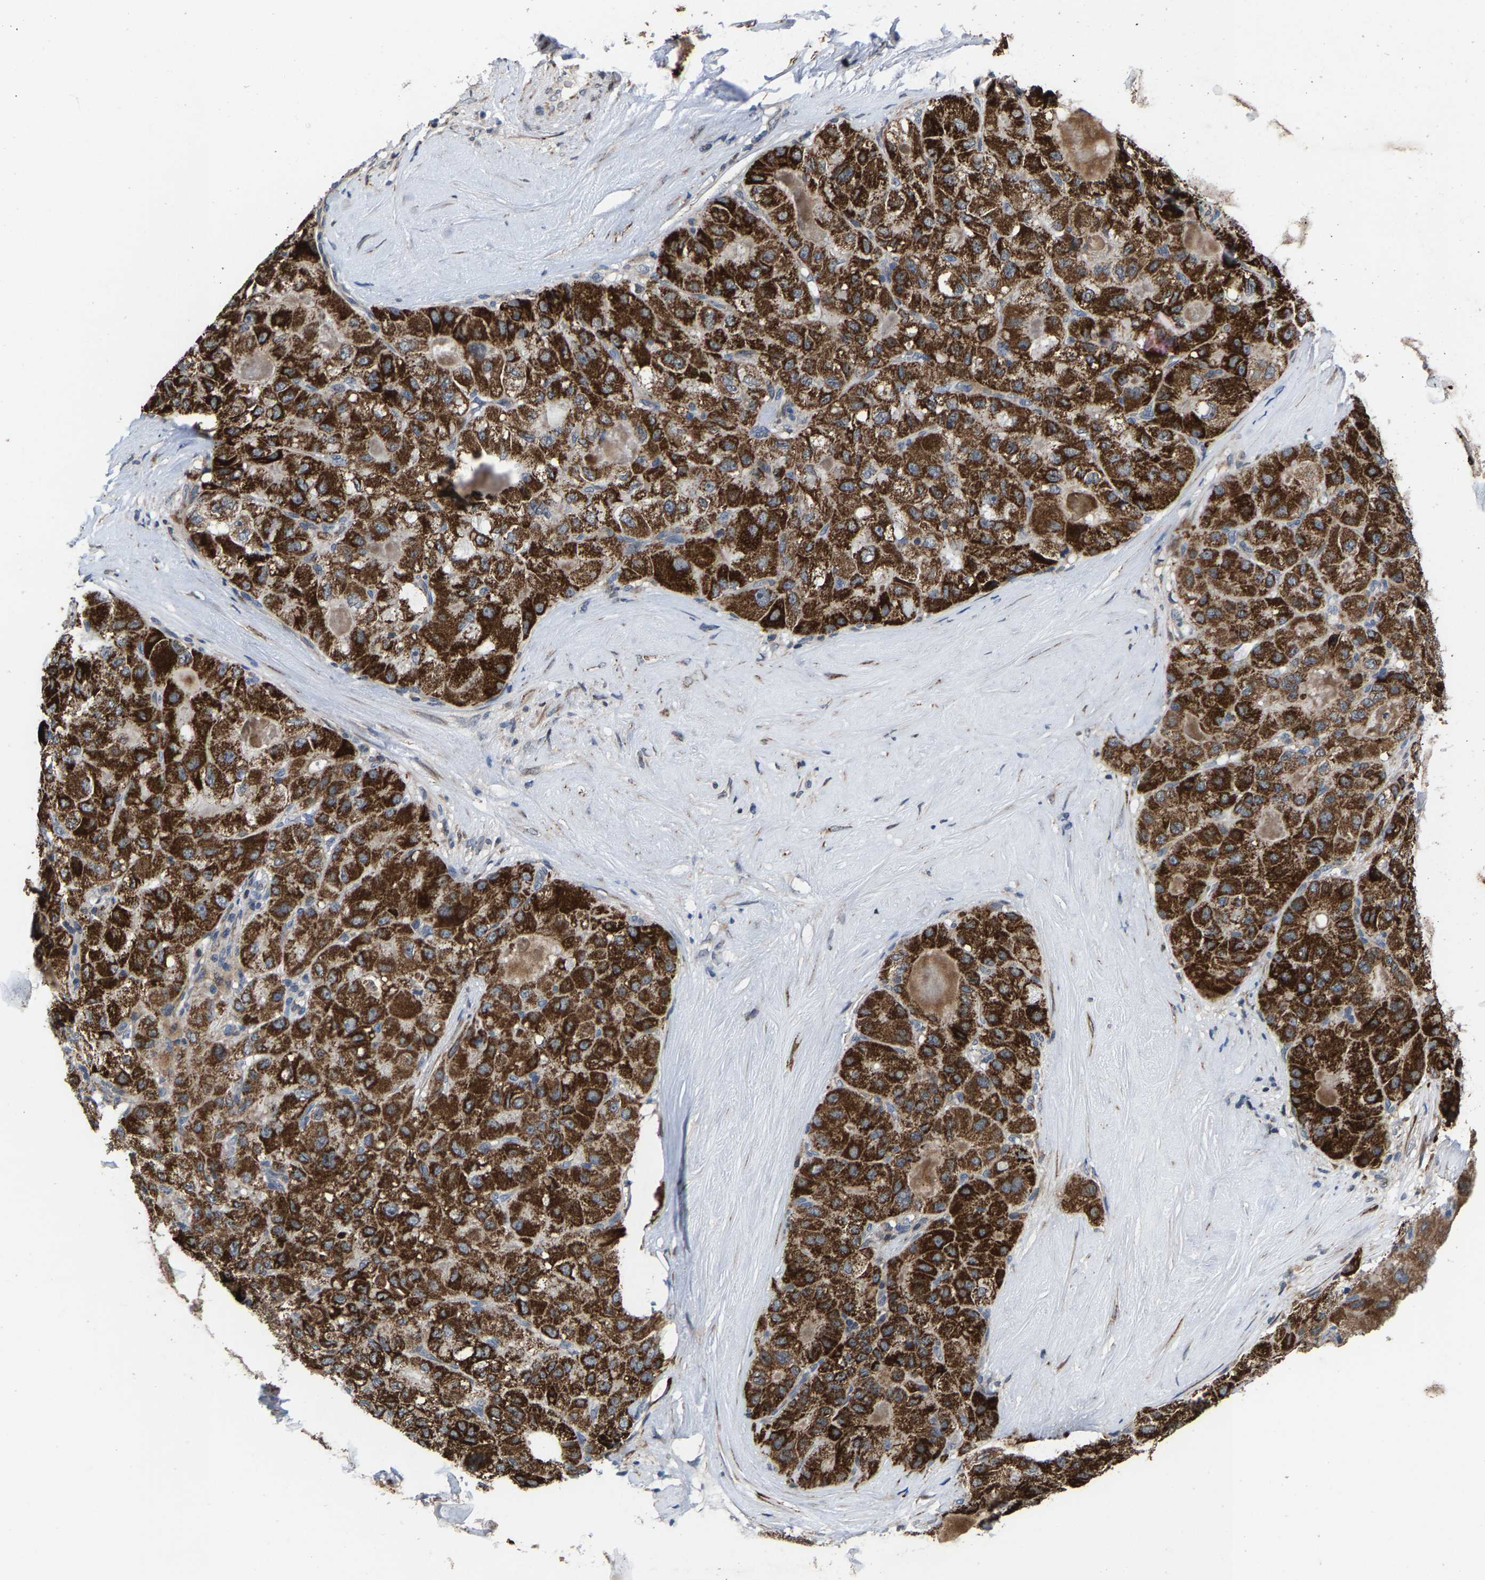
{"staining": {"intensity": "strong", "quantity": ">75%", "location": "cytoplasmic/membranous"}, "tissue": "liver cancer", "cell_type": "Tumor cells", "image_type": "cancer", "snomed": [{"axis": "morphology", "description": "Carcinoma, Hepatocellular, NOS"}, {"axis": "topography", "description": "Liver"}], "caption": "Liver cancer (hepatocellular carcinoma) stained with a brown dye displays strong cytoplasmic/membranous positive positivity in about >75% of tumor cells.", "gene": "TDRKH", "patient": {"sex": "male", "age": 80}}